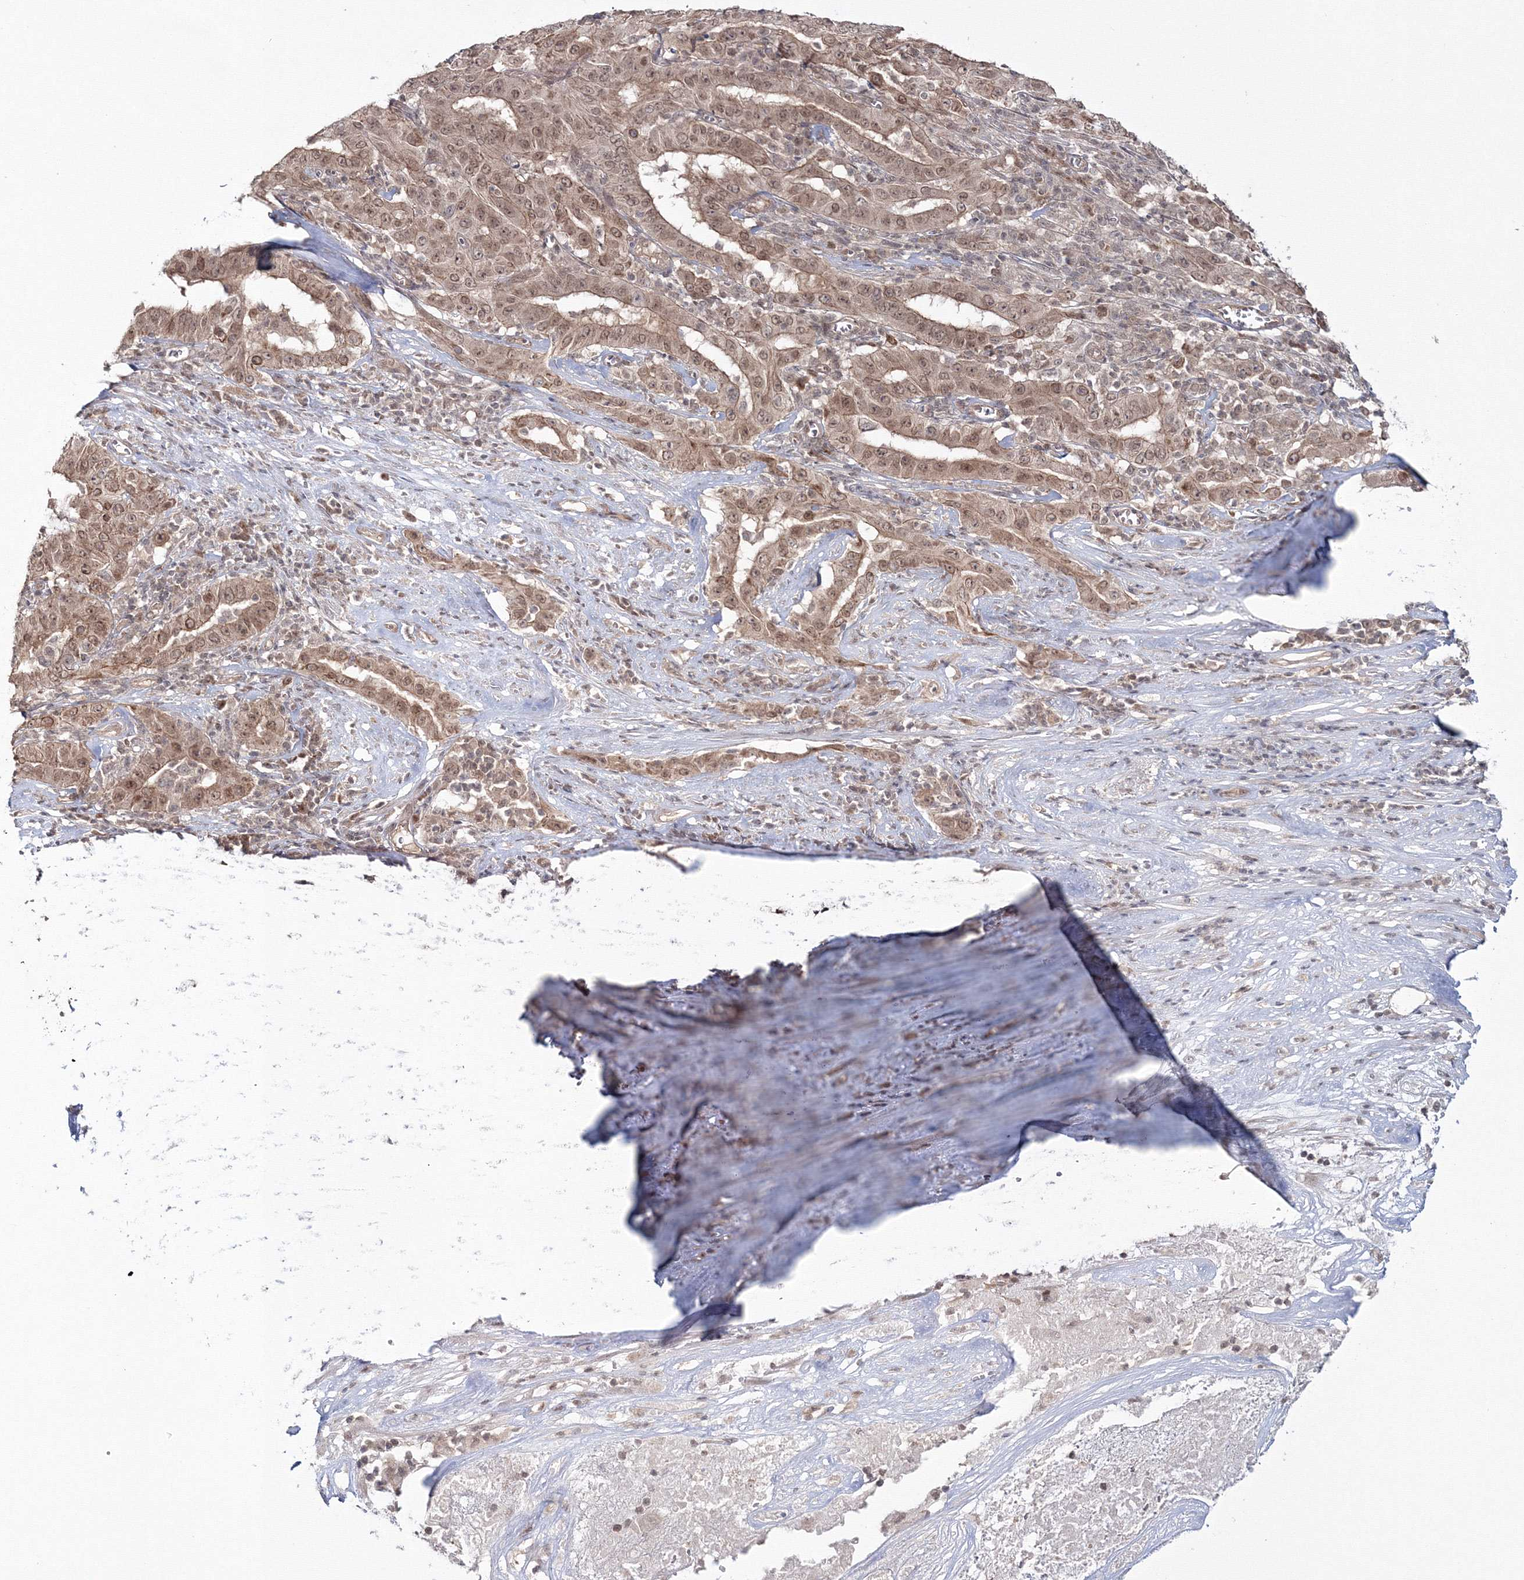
{"staining": {"intensity": "moderate", "quantity": ">75%", "location": "cytoplasmic/membranous,nuclear"}, "tissue": "pancreatic cancer", "cell_type": "Tumor cells", "image_type": "cancer", "snomed": [{"axis": "morphology", "description": "Adenocarcinoma, NOS"}, {"axis": "topography", "description": "Pancreas"}], "caption": "The histopathology image shows immunohistochemical staining of pancreatic cancer (adenocarcinoma). There is moderate cytoplasmic/membranous and nuclear expression is seen in about >75% of tumor cells.", "gene": "ZFAND6", "patient": {"sex": "male", "age": 63}}